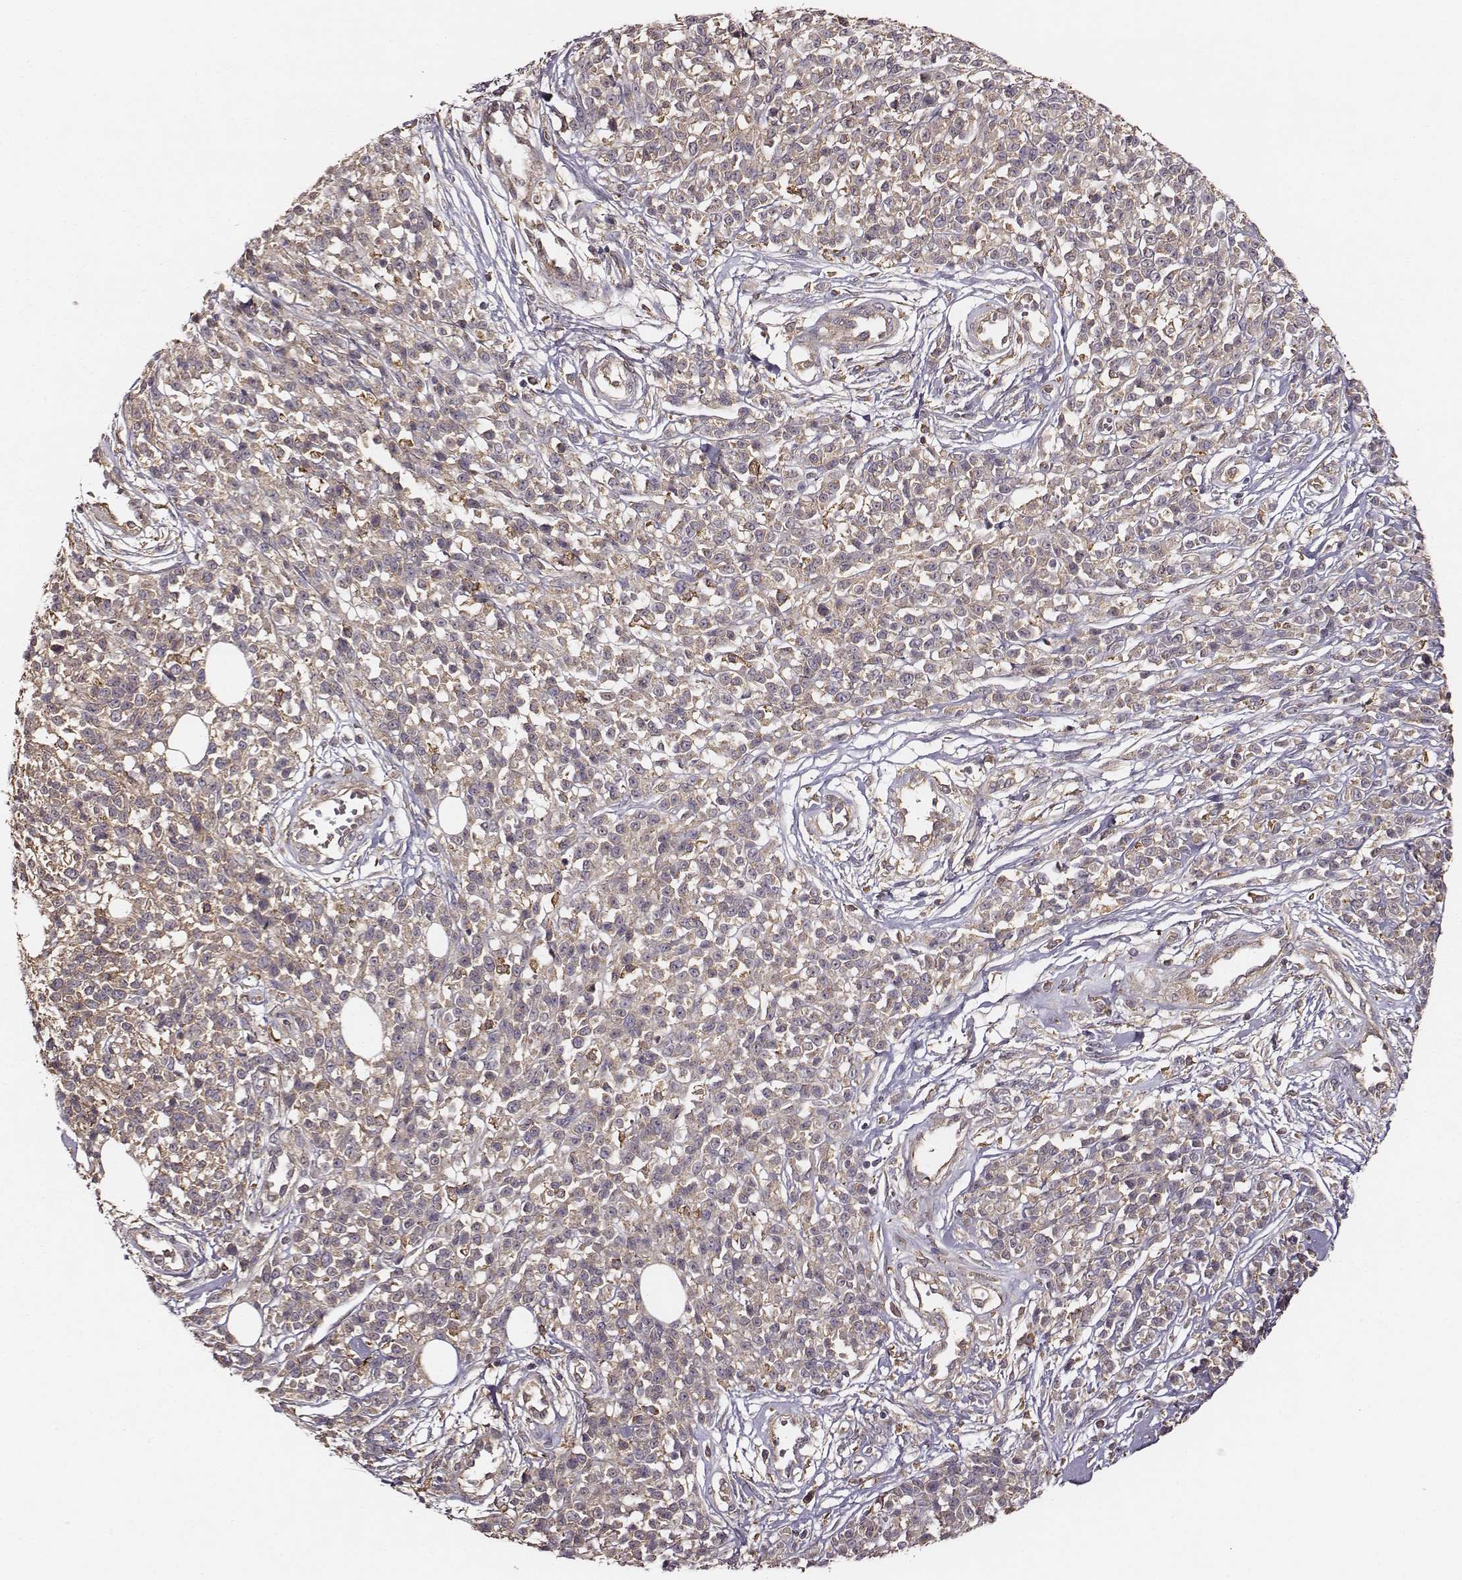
{"staining": {"intensity": "weak", "quantity": "25%-75%", "location": "cytoplasmic/membranous"}, "tissue": "melanoma", "cell_type": "Tumor cells", "image_type": "cancer", "snomed": [{"axis": "morphology", "description": "Malignant melanoma, NOS"}, {"axis": "topography", "description": "Skin"}, {"axis": "topography", "description": "Skin of trunk"}], "caption": "An immunohistochemistry (IHC) micrograph of neoplastic tissue is shown. Protein staining in brown highlights weak cytoplasmic/membranous positivity in malignant melanoma within tumor cells.", "gene": "VPS26A", "patient": {"sex": "male", "age": 74}}